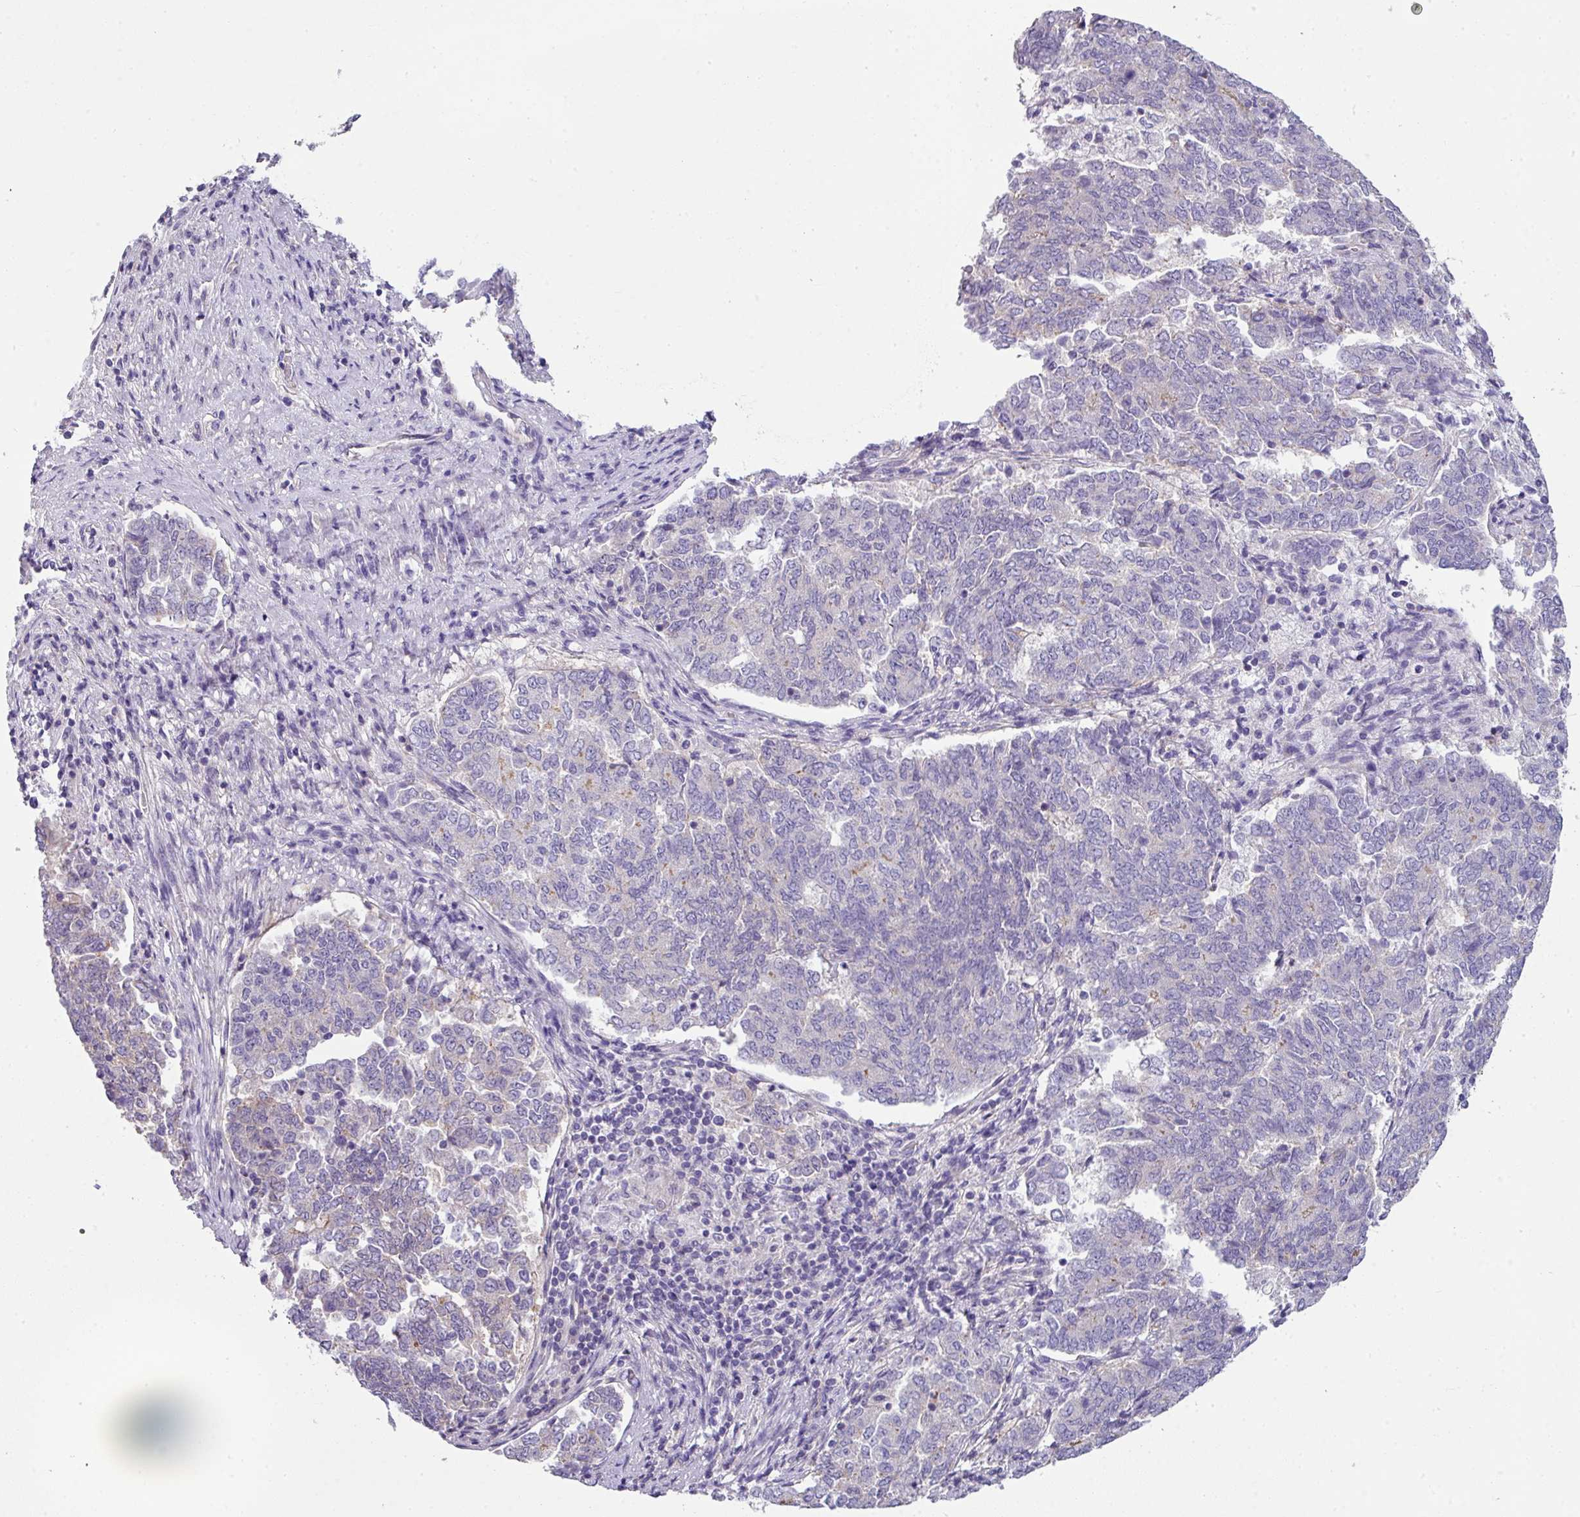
{"staining": {"intensity": "negative", "quantity": "none", "location": "none"}, "tissue": "endometrial cancer", "cell_type": "Tumor cells", "image_type": "cancer", "snomed": [{"axis": "morphology", "description": "Adenocarcinoma, NOS"}, {"axis": "topography", "description": "Endometrium"}], "caption": "High power microscopy image of an IHC histopathology image of endometrial cancer (adenocarcinoma), revealing no significant staining in tumor cells.", "gene": "PALS2", "patient": {"sex": "female", "age": 80}}